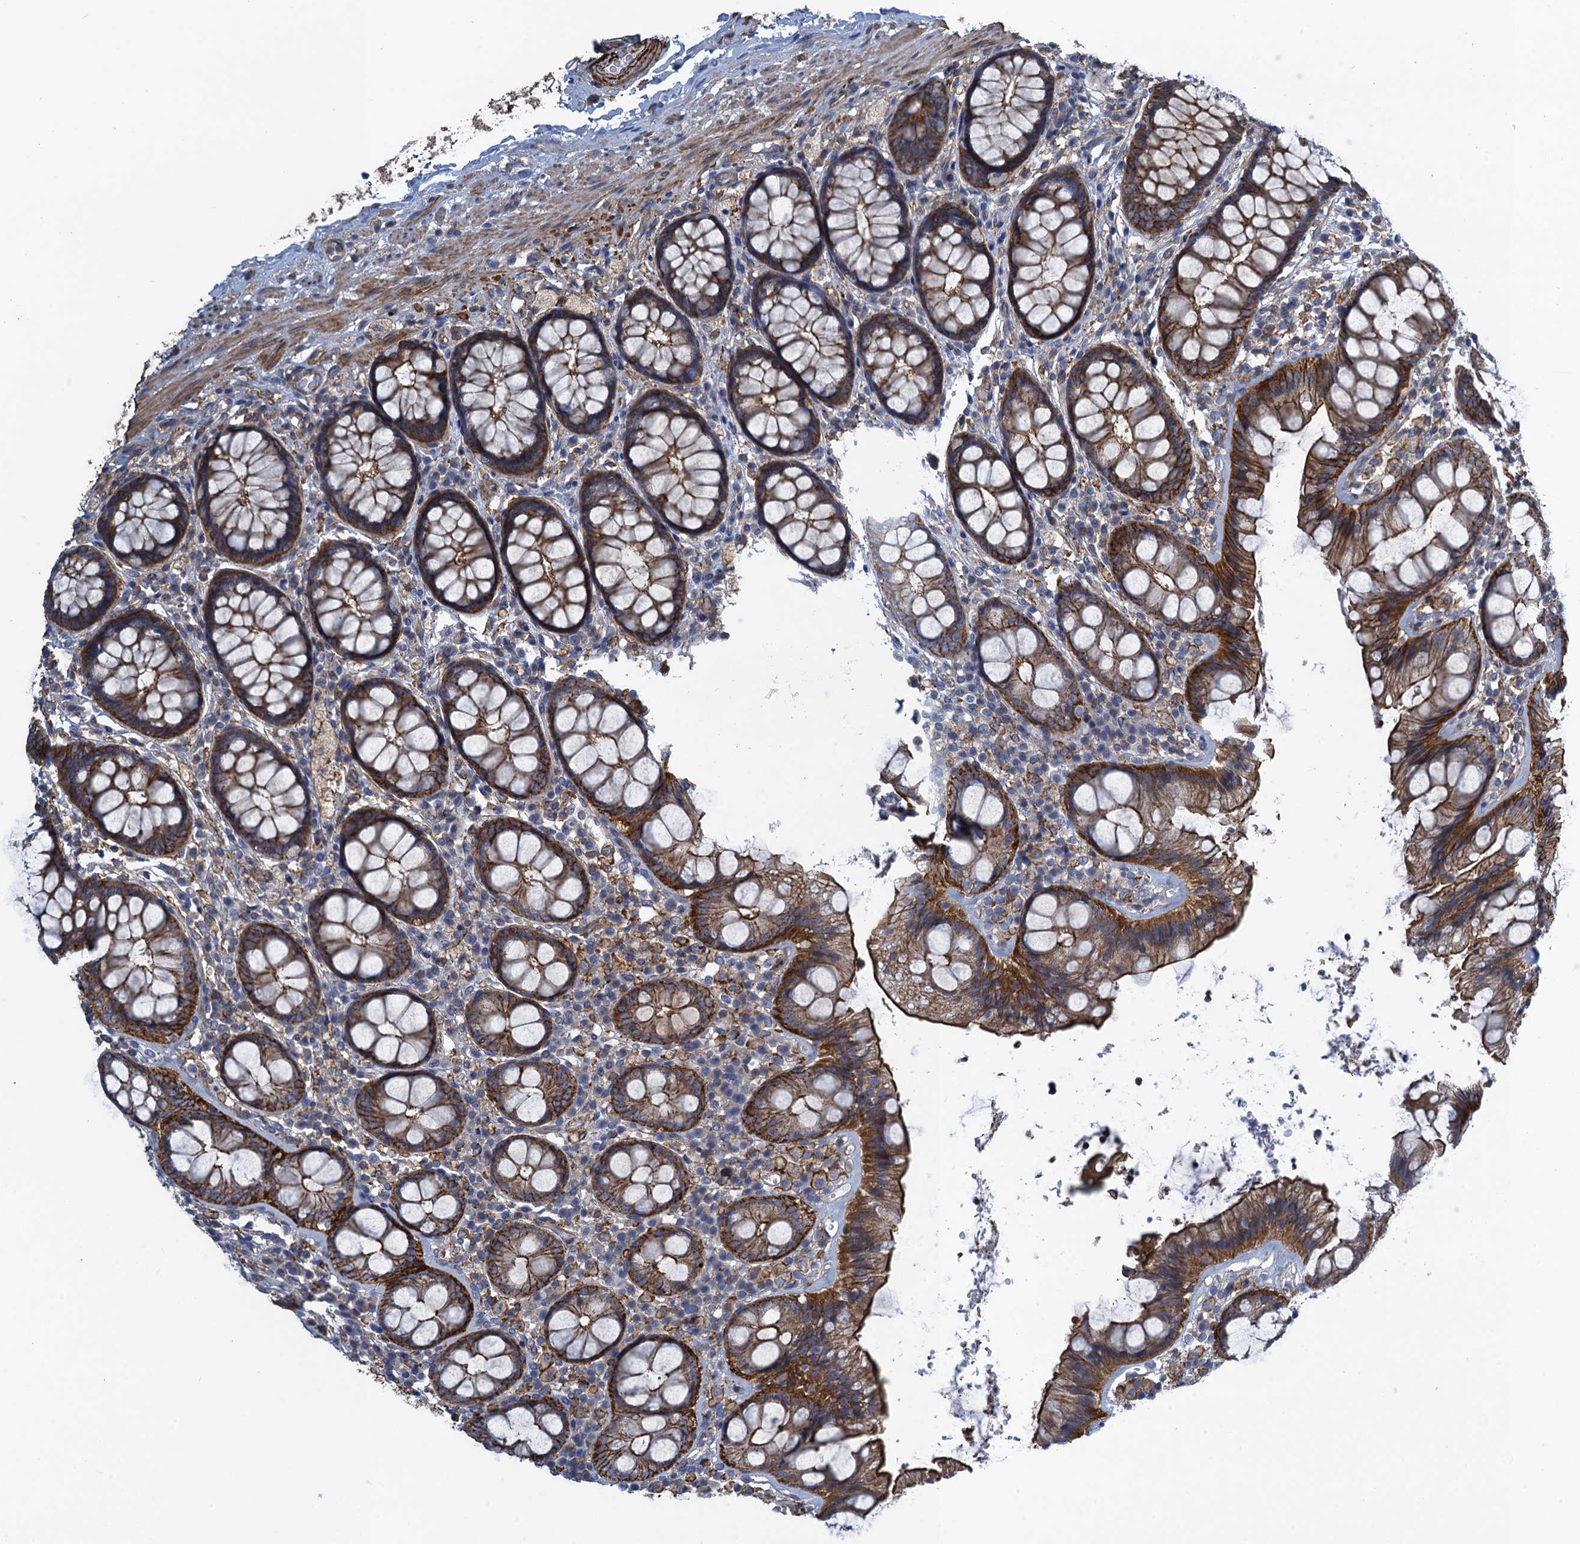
{"staining": {"intensity": "strong", "quantity": ">75%", "location": "cytoplasmic/membranous"}, "tissue": "rectum", "cell_type": "Glandular cells", "image_type": "normal", "snomed": [{"axis": "morphology", "description": "Normal tissue, NOS"}, {"axis": "topography", "description": "Rectum"}], "caption": "High-magnification brightfield microscopy of benign rectum stained with DAB (3,3'-diaminobenzidine) (brown) and counterstained with hematoxylin (blue). glandular cells exhibit strong cytoplasmic/membranous expression is identified in about>75% of cells. (DAB (3,3'-diaminobenzidine) IHC, brown staining for protein, blue staining for nuclei).", "gene": "PROSER2", "patient": {"sex": "male", "age": 83}}